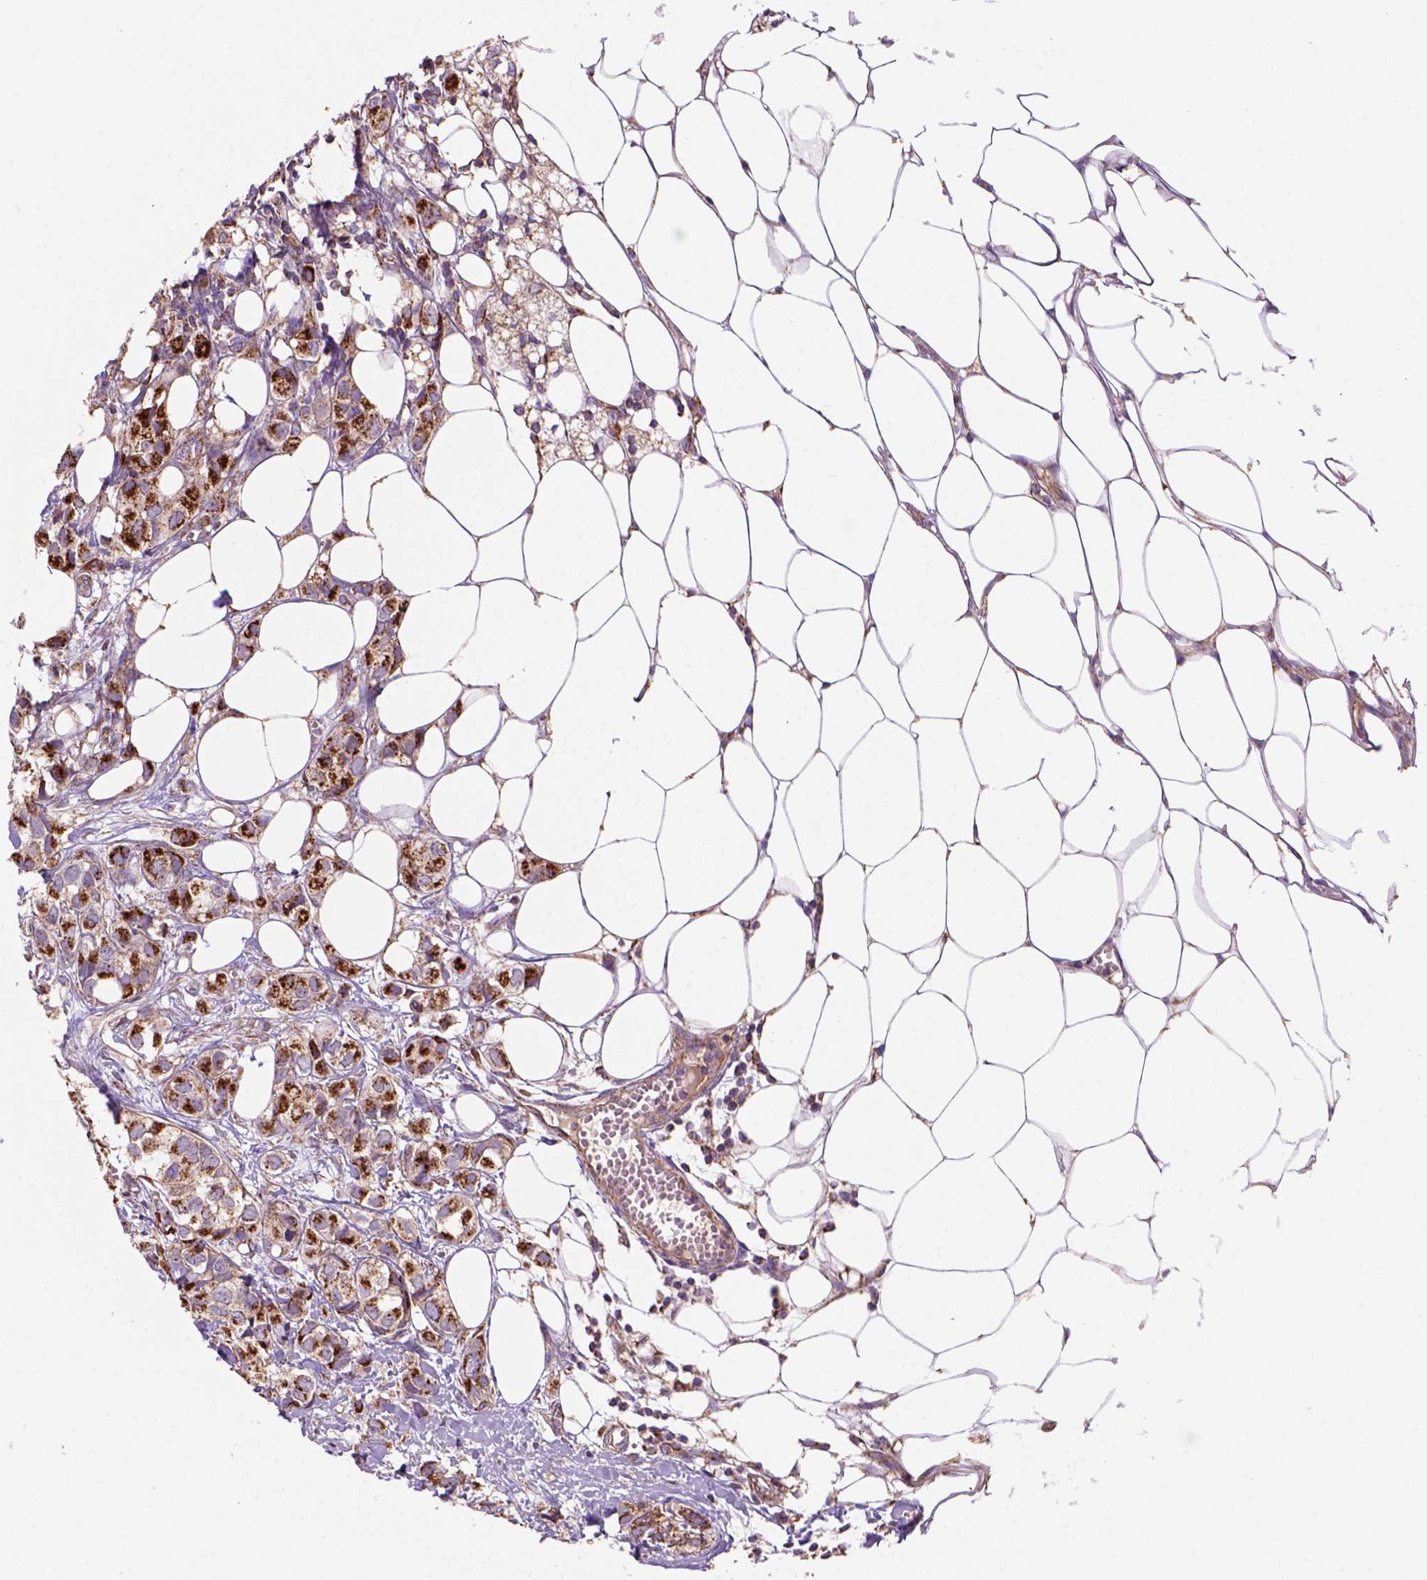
{"staining": {"intensity": "strong", "quantity": "25%-75%", "location": "cytoplasmic/membranous"}, "tissue": "breast cancer", "cell_type": "Tumor cells", "image_type": "cancer", "snomed": [{"axis": "morphology", "description": "Duct carcinoma"}, {"axis": "topography", "description": "Breast"}], "caption": "Protein analysis of breast cancer (intraductal carcinoma) tissue demonstrates strong cytoplasmic/membranous staining in about 25%-75% of tumor cells.", "gene": "WARS2", "patient": {"sex": "female", "age": 85}}